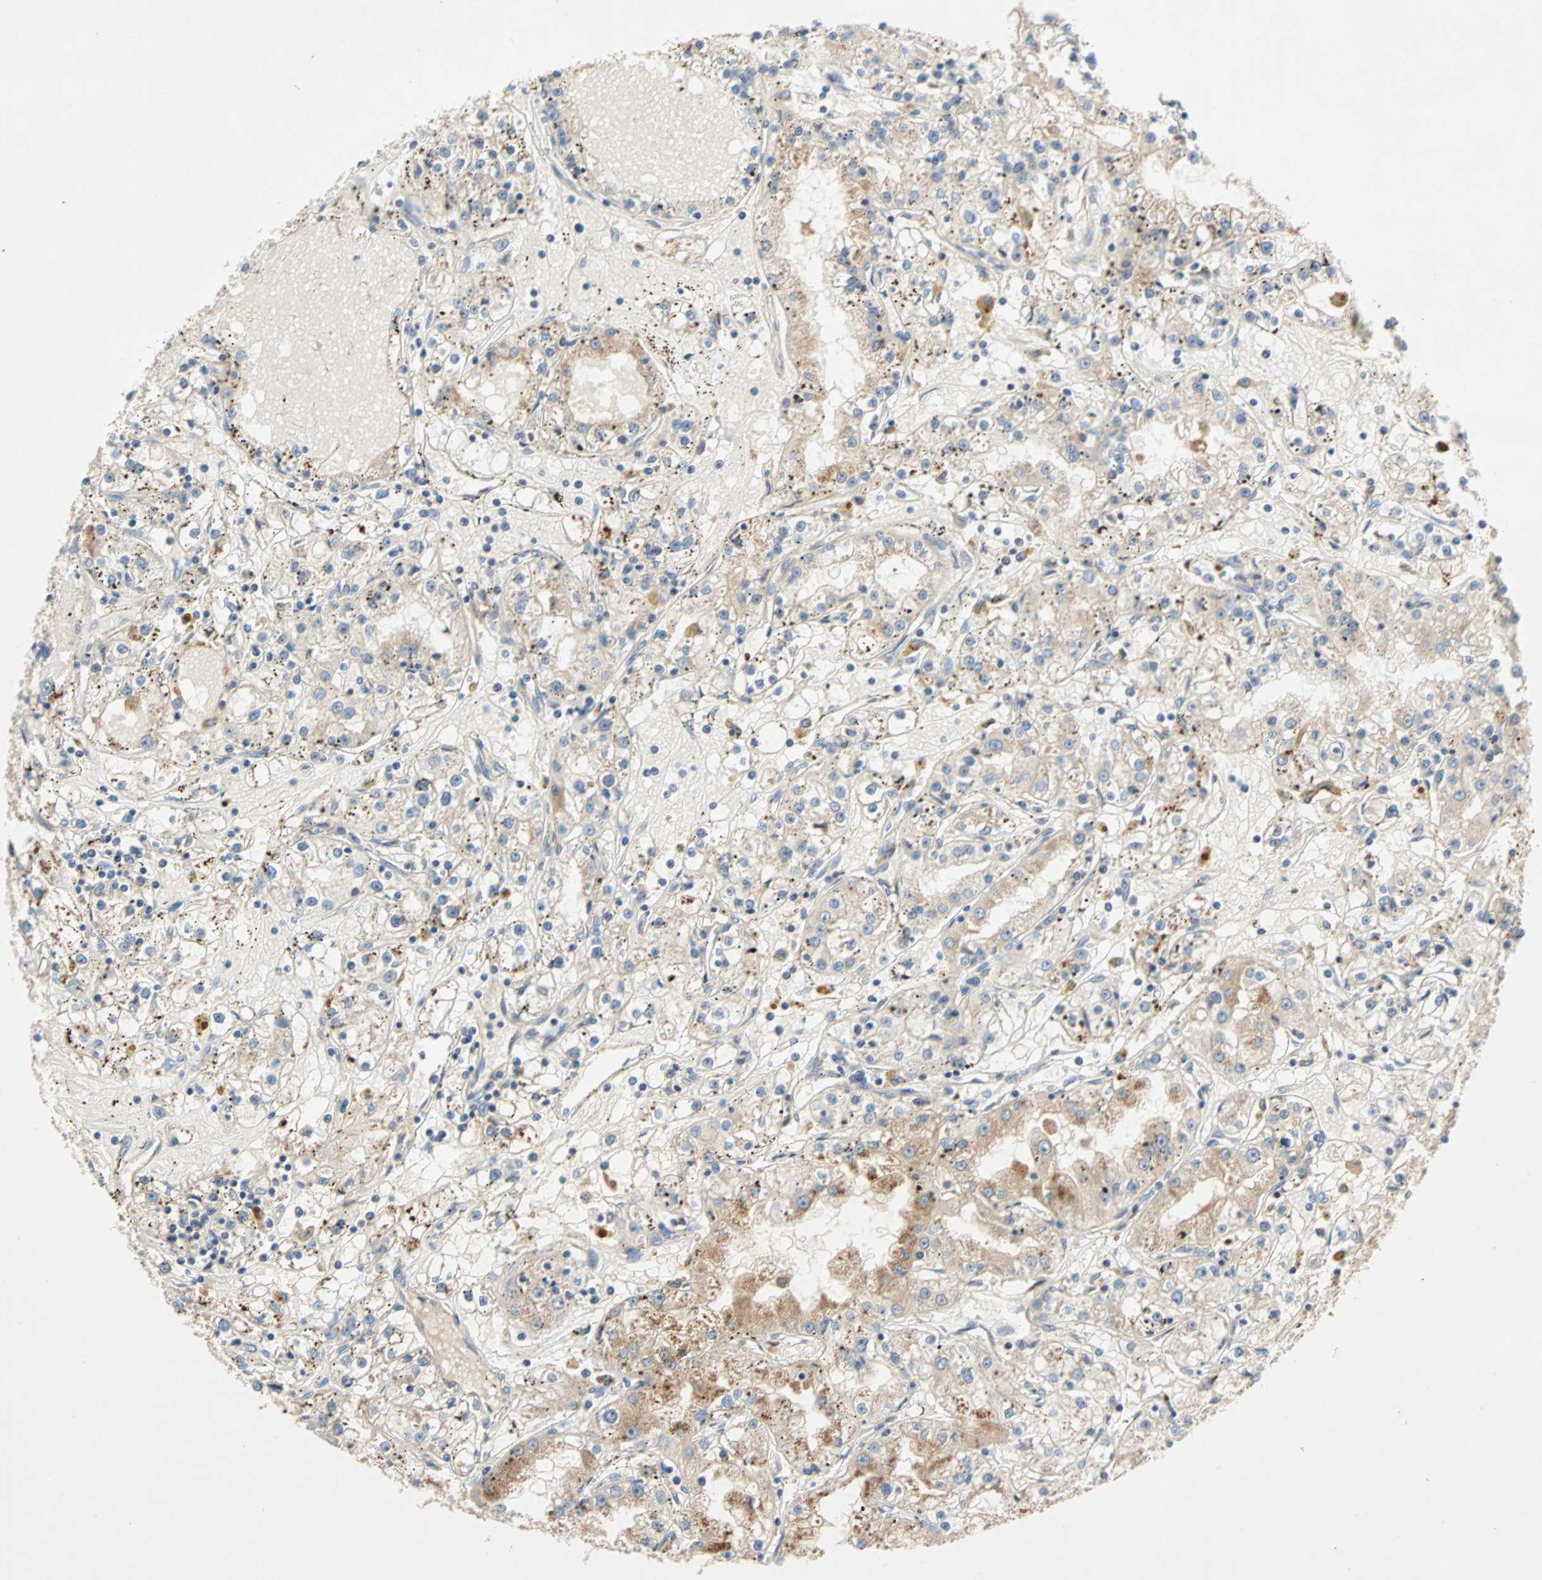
{"staining": {"intensity": "negative", "quantity": "none", "location": "none"}, "tissue": "renal cancer", "cell_type": "Tumor cells", "image_type": "cancer", "snomed": [{"axis": "morphology", "description": "Adenocarcinoma, NOS"}, {"axis": "topography", "description": "Kidney"}], "caption": "IHC of human renal adenocarcinoma shows no staining in tumor cells. Brightfield microscopy of IHC stained with DAB (brown) and hematoxylin (blue), captured at high magnification.", "gene": "MAP4K1", "patient": {"sex": "male", "age": 56}}